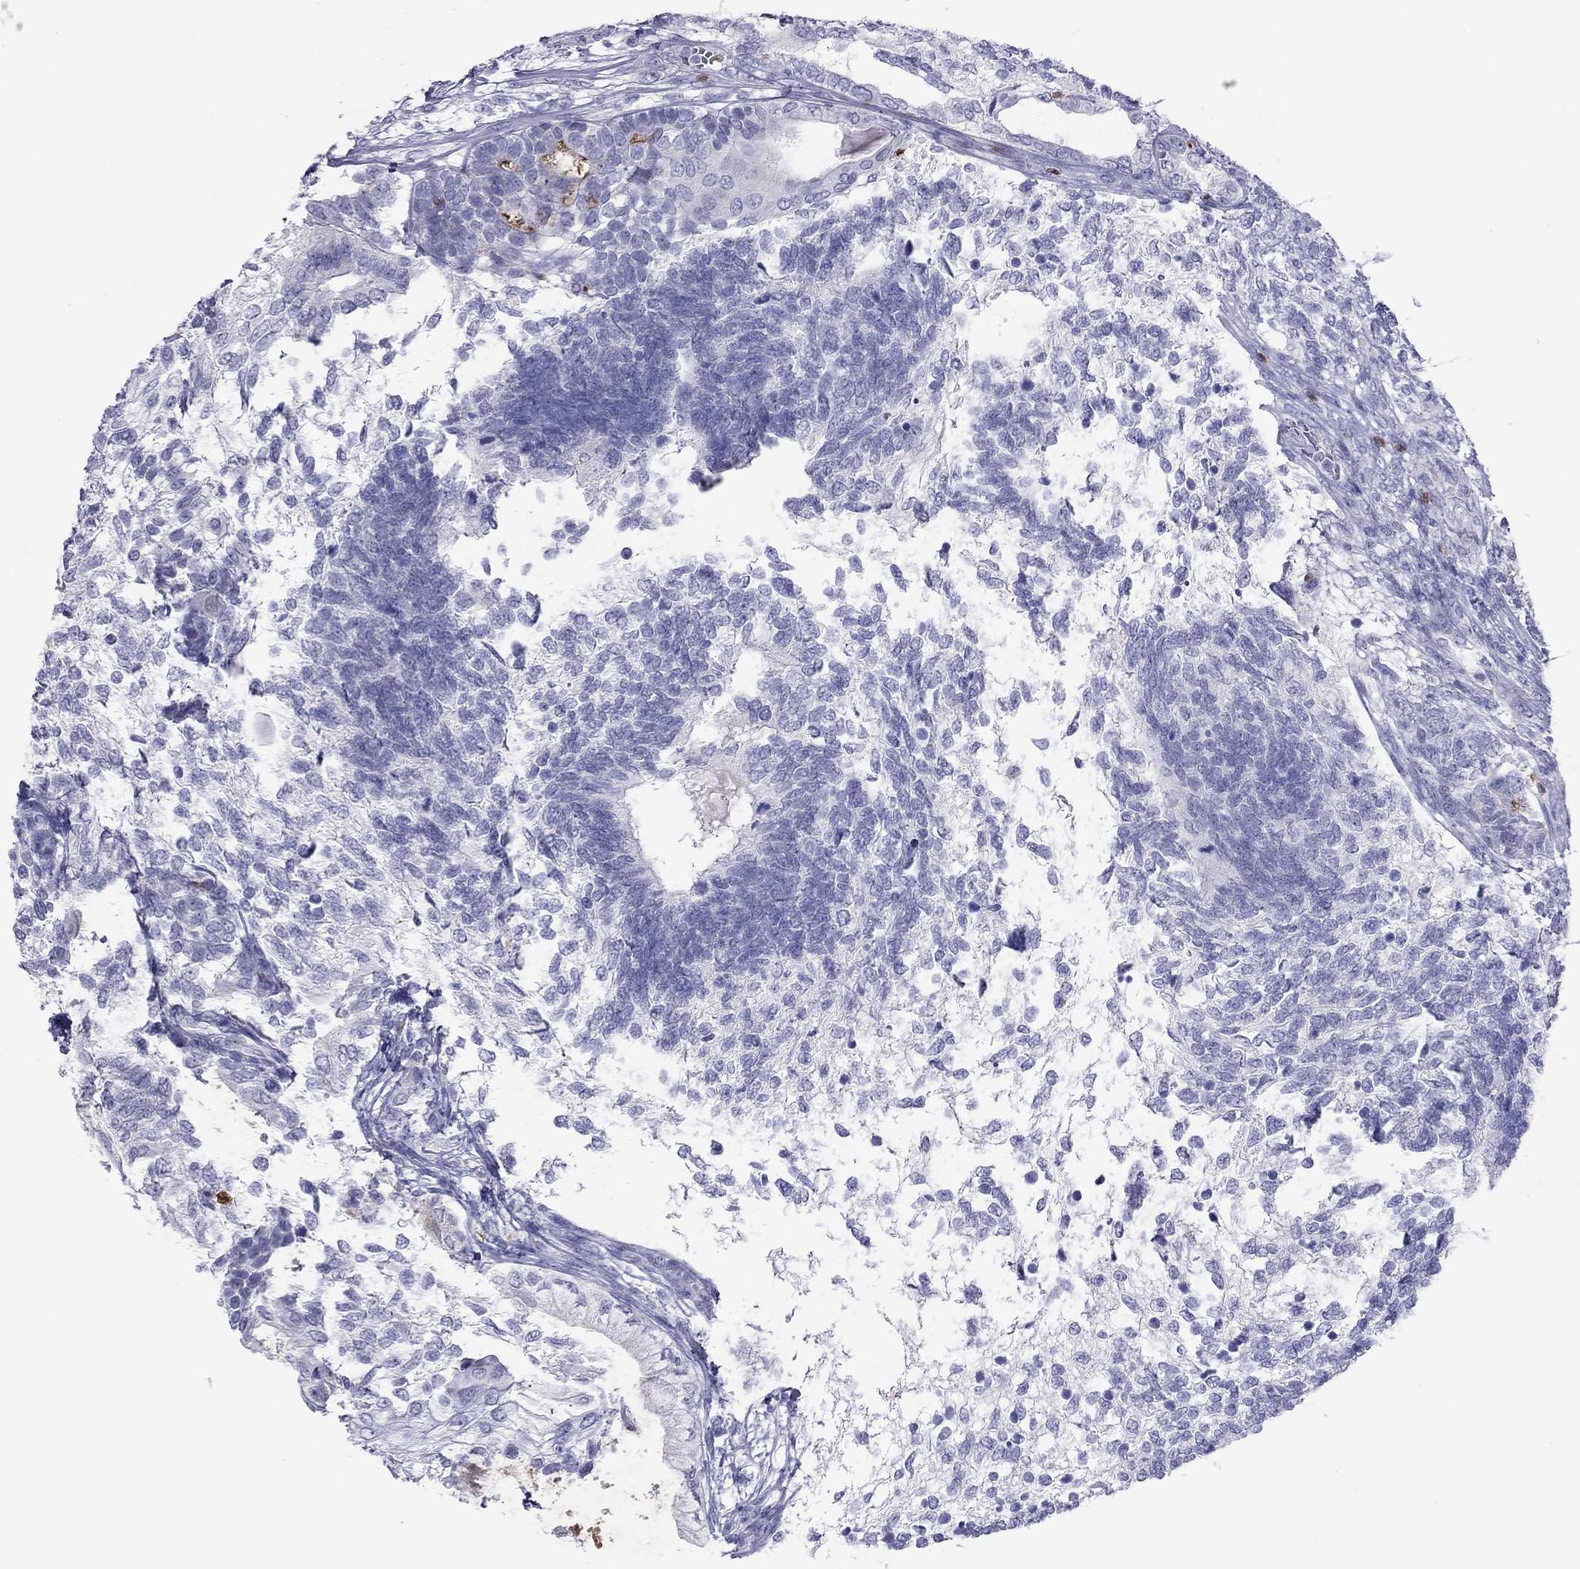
{"staining": {"intensity": "negative", "quantity": "none", "location": "none"}, "tissue": "testis cancer", "cell_type": "Tumor cells", "image_type": "cancer", "snomed": [{"axis": "morphology", "description": "Seminoma, NOS"}, {"axis": "morphology", "description": "Carcinoma, Embryonal, NOS"}, {"axis": "topography", "description": "Testis"}], "caption": "The image reveals no significant positivity in tumor cells of testis seminoma.", "gene": "SH2D2A", "patient": {"sex": "male", "age": 41}}